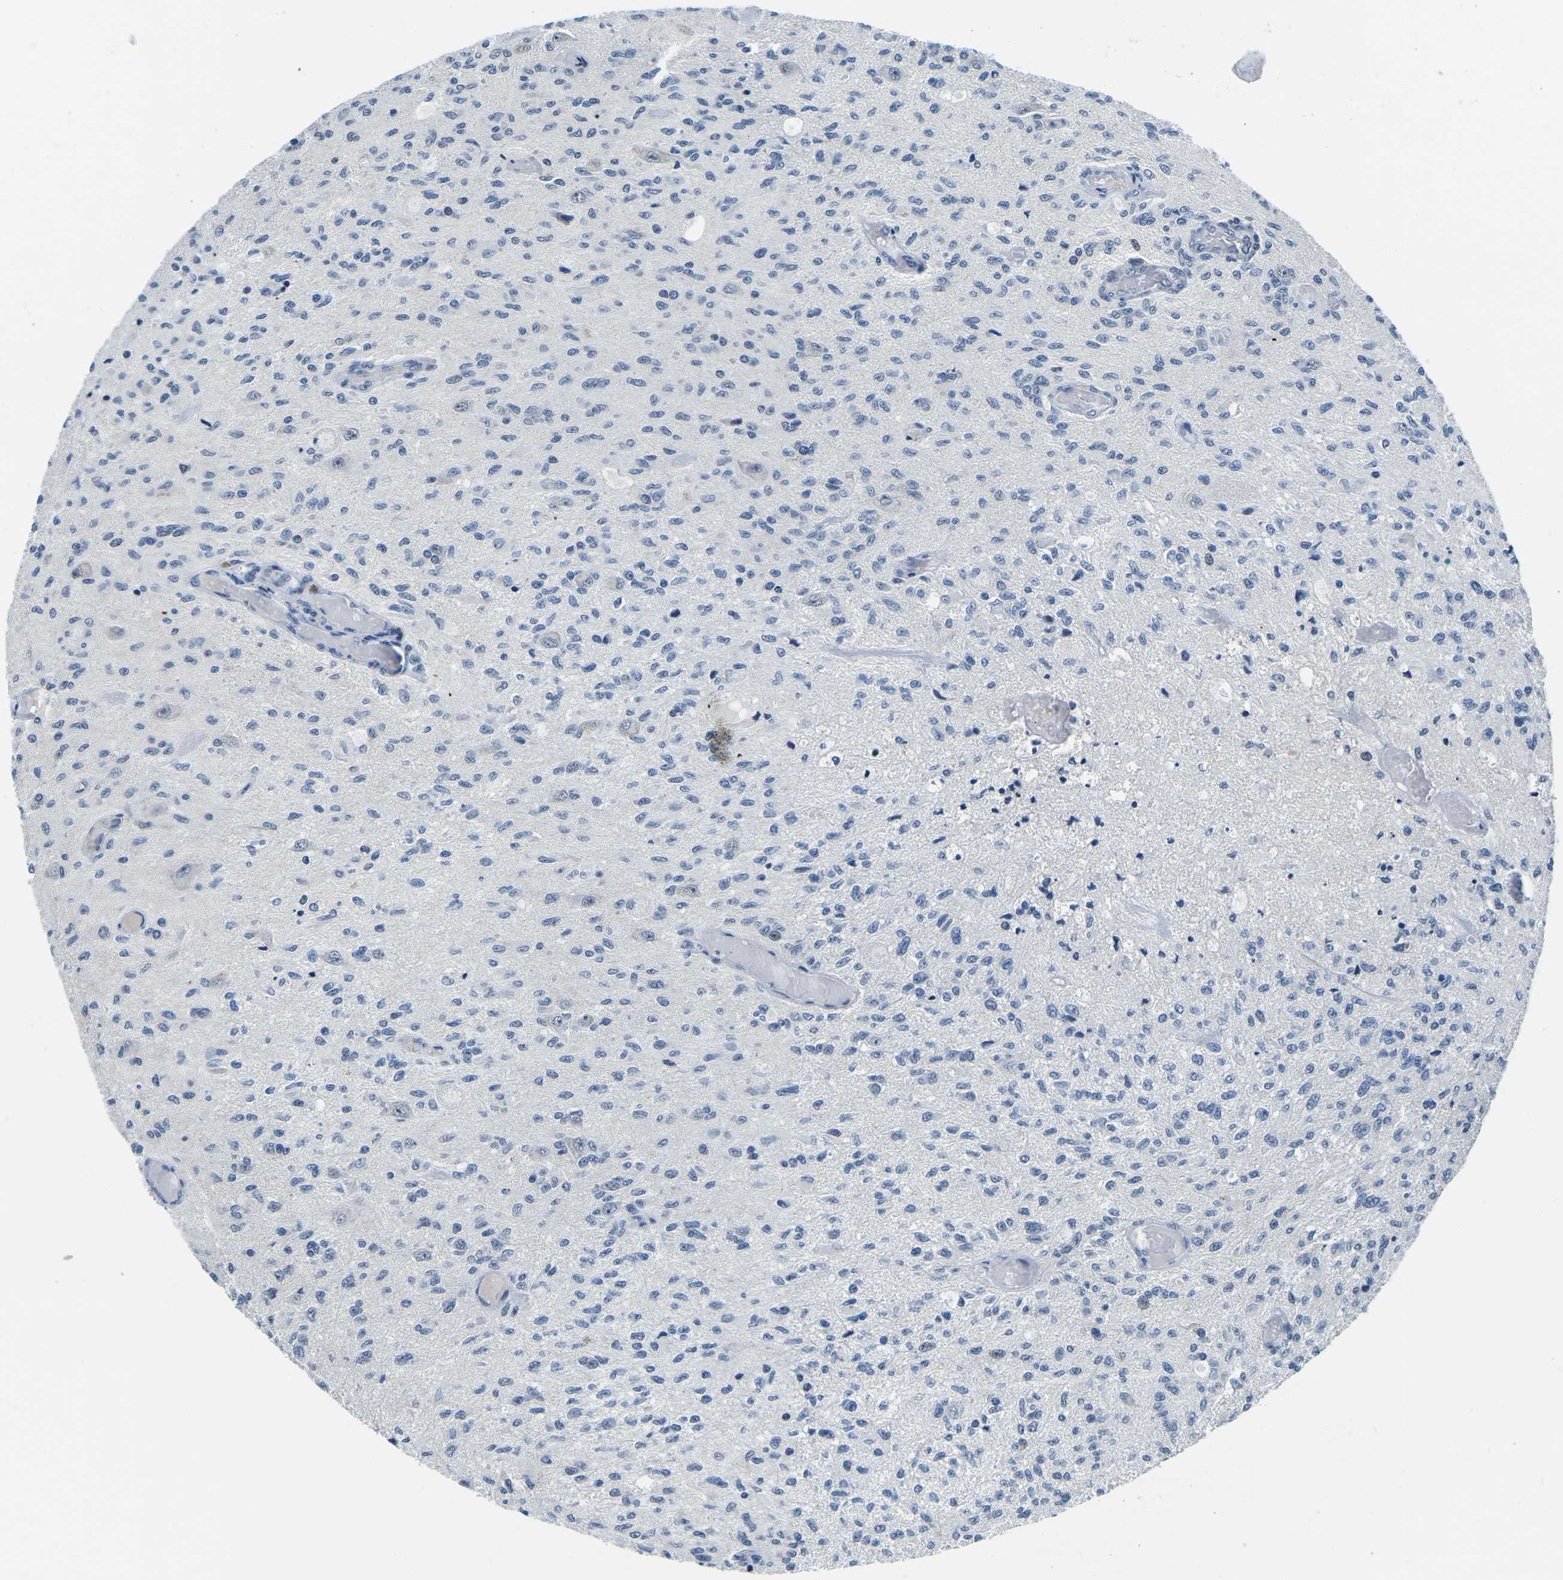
{"staining": {"intensity": "weak", "quantity": "<25%", "location": "nuclear"}, "tissue": "glioma", "cell_type": "Tumor cells", "image_type": "cancer", "snomed": [{"axis": "morphology", "description": "Normal tissue, NOS"}, {"axis": "morphology", "description": "Glioma, malignant, High grade"}, {"axis": "topography", "description": "Cerebral cortex"}], "caption": "Immunohistochemistry micrograph of malignant high-grade glioma stained for a protein (brown), which reveals no staining in tumor cells.", "gene": "PRPF8", "patient": {"sex": "male", "age": 77}}